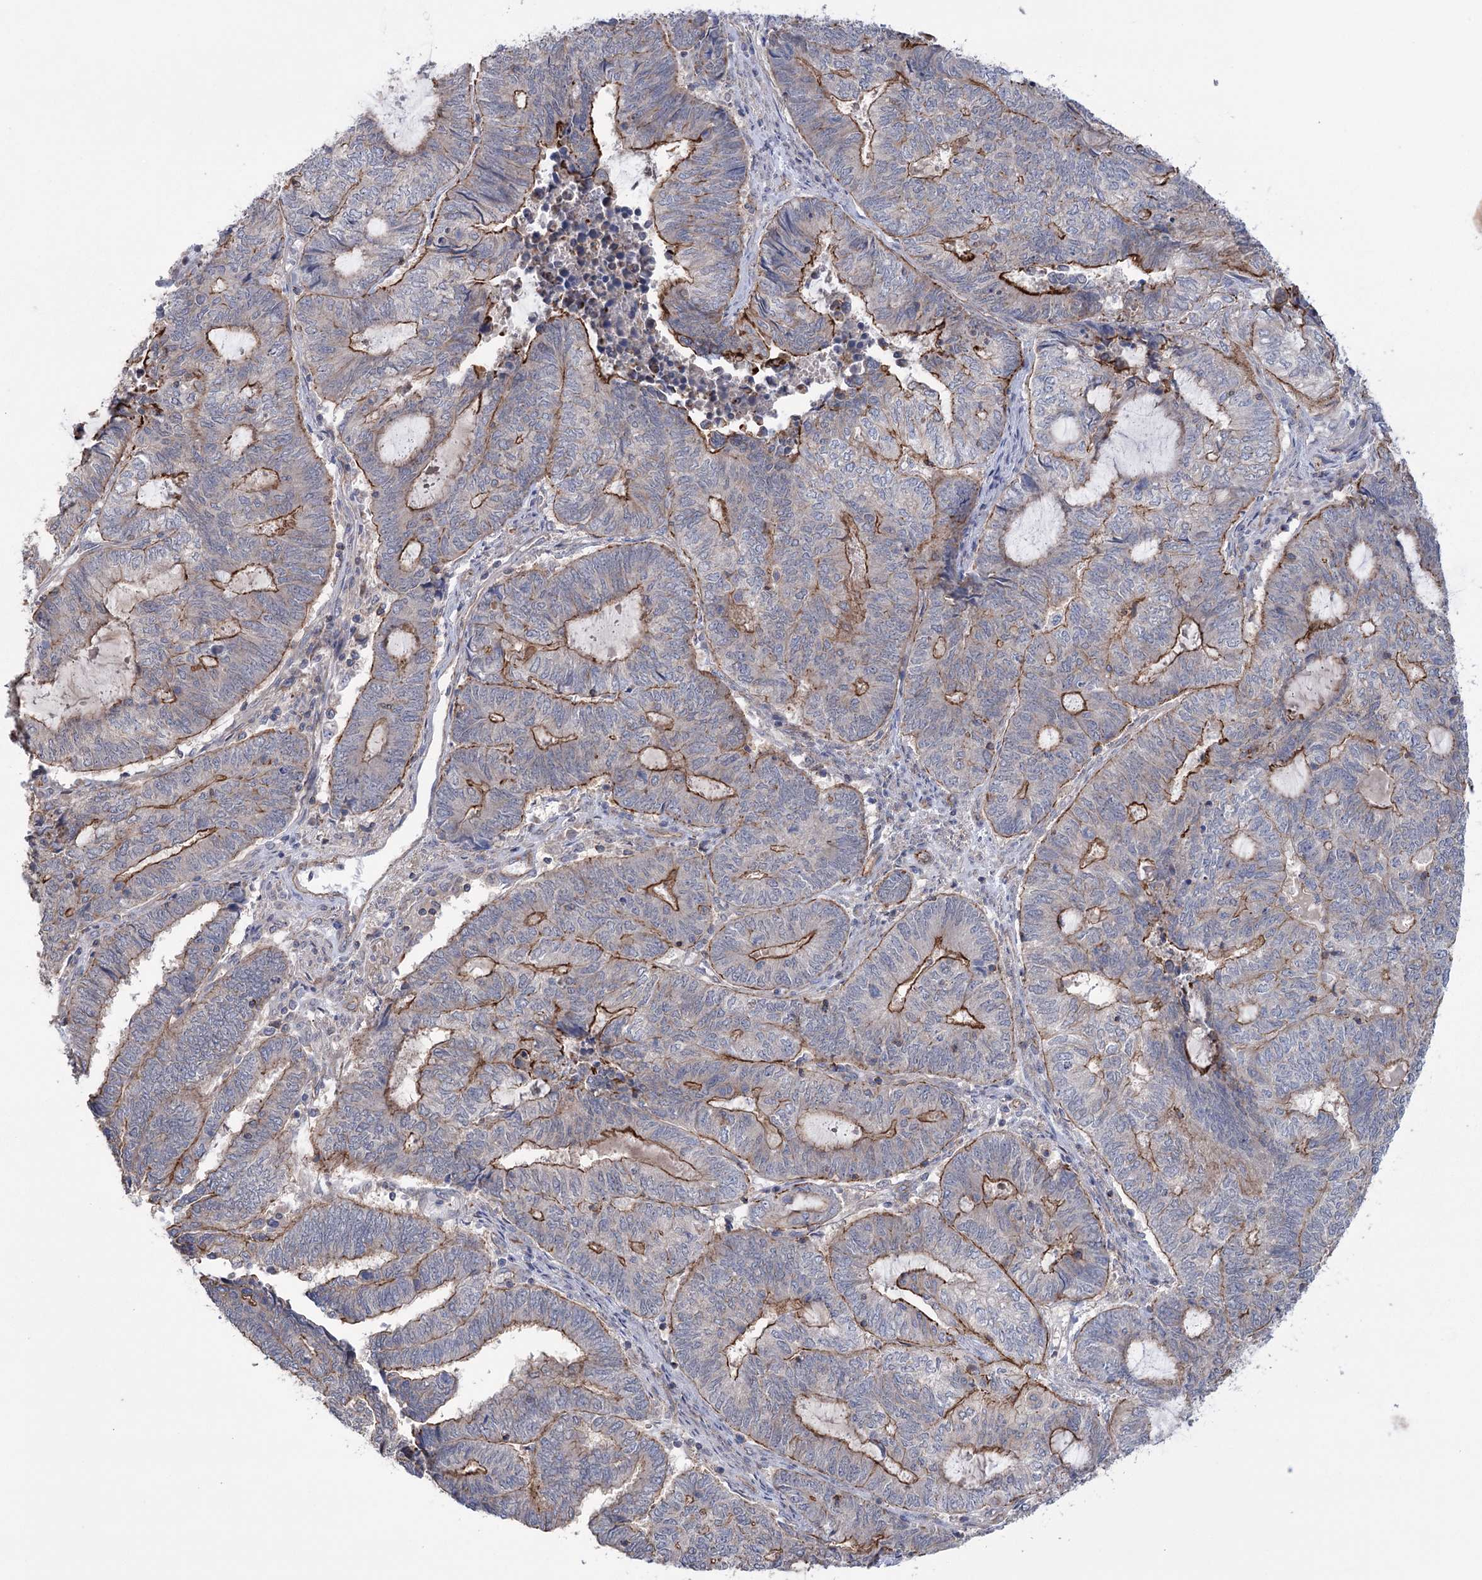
{"staining": {"intensity": "moderate", "quantity": "25%-75%", "location": "cytoplasmic/membranous"}, "tissue": "endometrial cancer", "cell_type": "Tumor cells", "image_type": "cancer", "snomed": [{"axis": "morphology", "description": "Adenocarcinoma, NOS"}, {"axis": "topography", "description": "Uterus"}, {"axis": "topography", "description": "Endometrium"}], "caption": "An image of human endometrial adenocarcinoma stained for a protein shows moderate cytoplasmic/membranous brown staining in tumor cells.", "gene": "TRIM71", "patient": {"sex": "female", "age": 70}}